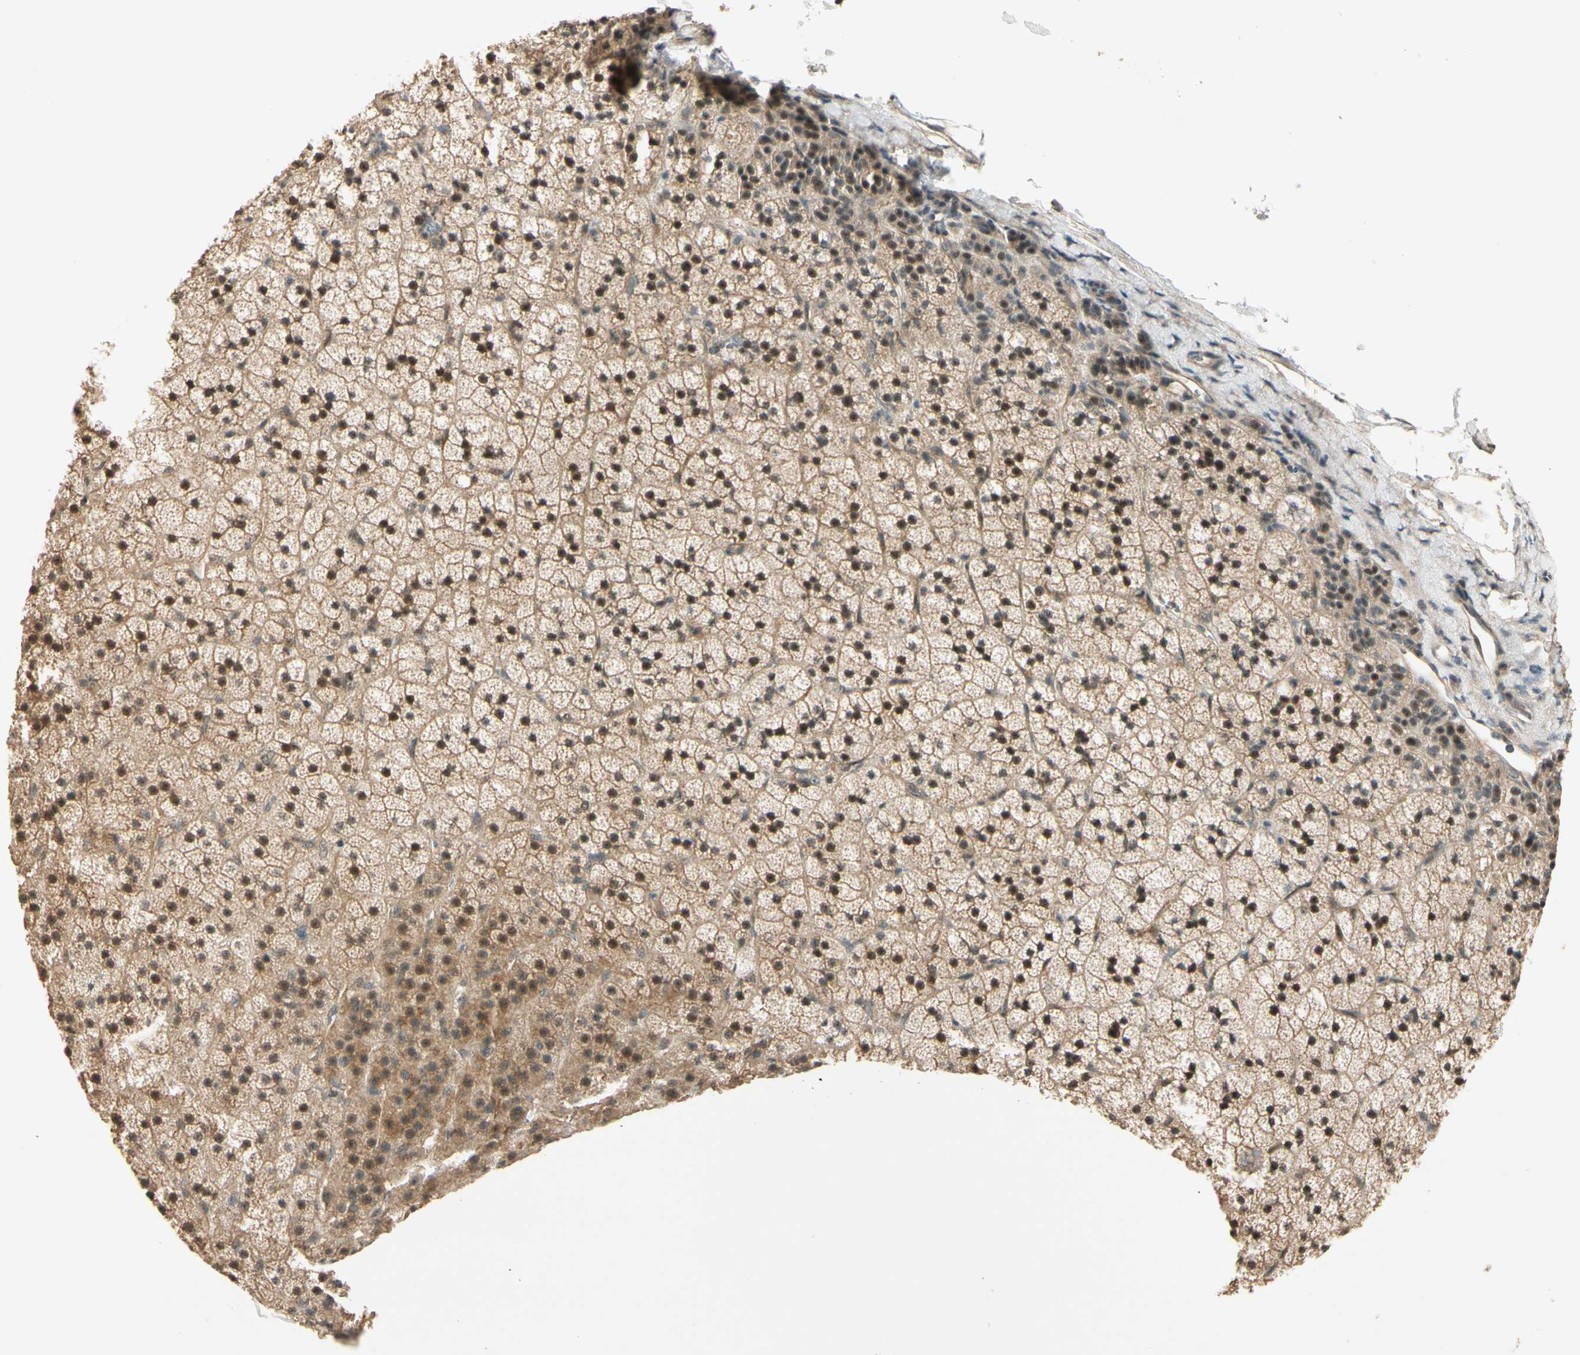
{"staining": {"intensity": "strong", "quantity": ">75%", "location": "cytoplasmic/membranous,nuclear"}, "tissue": "adrenal gland", "cell_type": "Glandular cells", "image_type": "normal", "snomed": [{"axis": "morphology", "description": "Normal tissue, NOS"}, {"axis": "topography", "description": "Adrenal gland"}], "caption": "Protein staining exhibits strong cytoplasmic/membranous,nuclear positivity in about >75% of glandular cells in benign adrenal gland. (brown staining indicates protein expression, while blue staining denotes nuclei).", "gene": "MCPH1", "patient": {"sex": "male", "age": 35}}